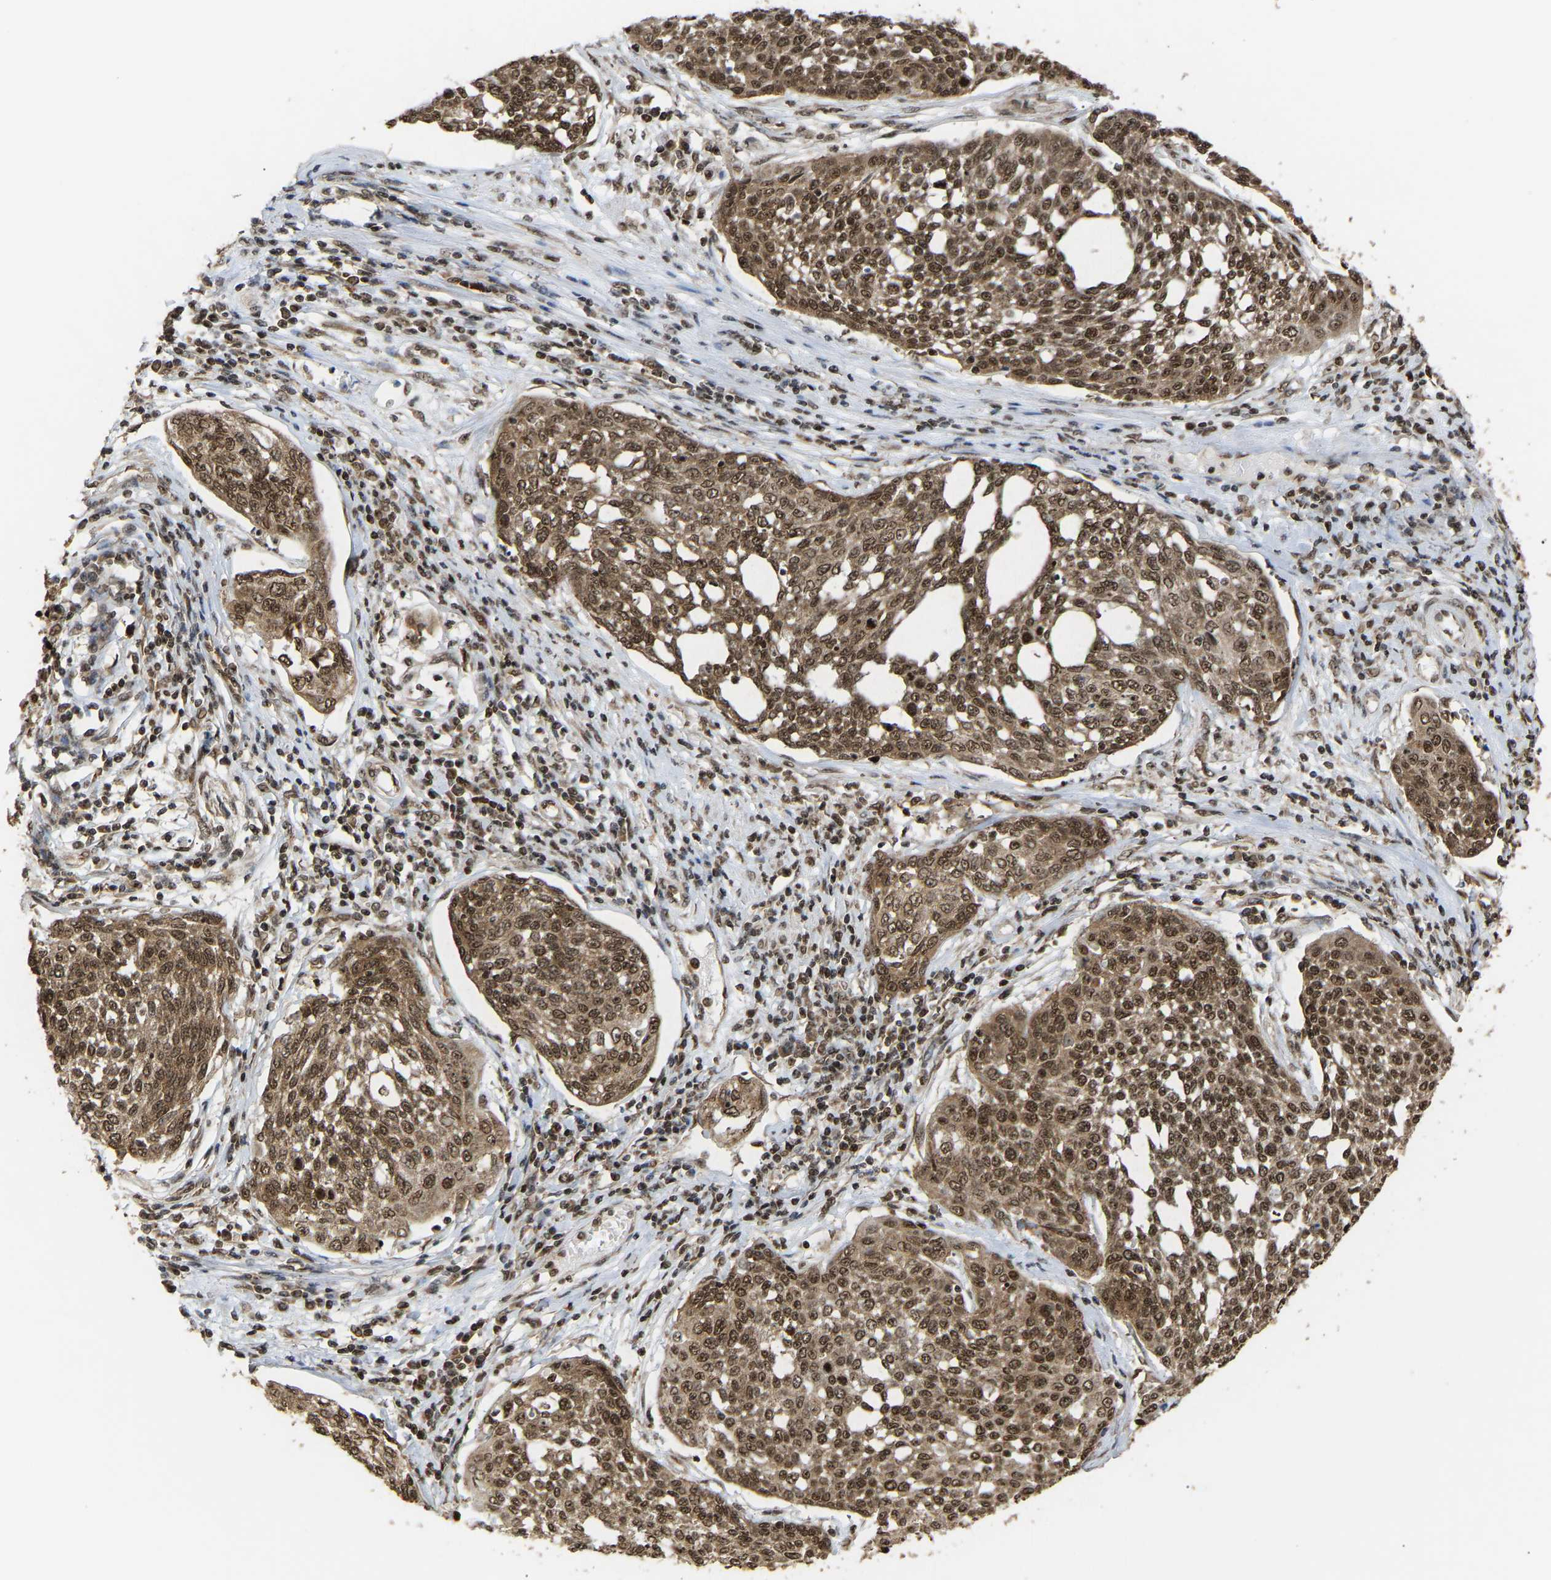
{"staining": {"intensity": "moderate", "quantity": ">75%", "location": "cytoplasmic/membranous,nuclear"}, "tissue": "cervical cancer", "cell_type": "Tumor cells", "image_type": "cancer", "snomed": [{"axis": "morphology", "description": "Squamous cell carcinoma, NOS"}, {"axis": "topography", "description": "Cervix"}], "caption": "Tumor cells show medium levels of moderate cytoplasmic/membranous and nuclear staining in approximately >75% of cells in cervical cancer (squamous cell carcinoma). The protein is shown in brown color, while the nuclei are stained blue.", "gene": "ALYREF", "patient": {"sex": "female", "age": 34}}